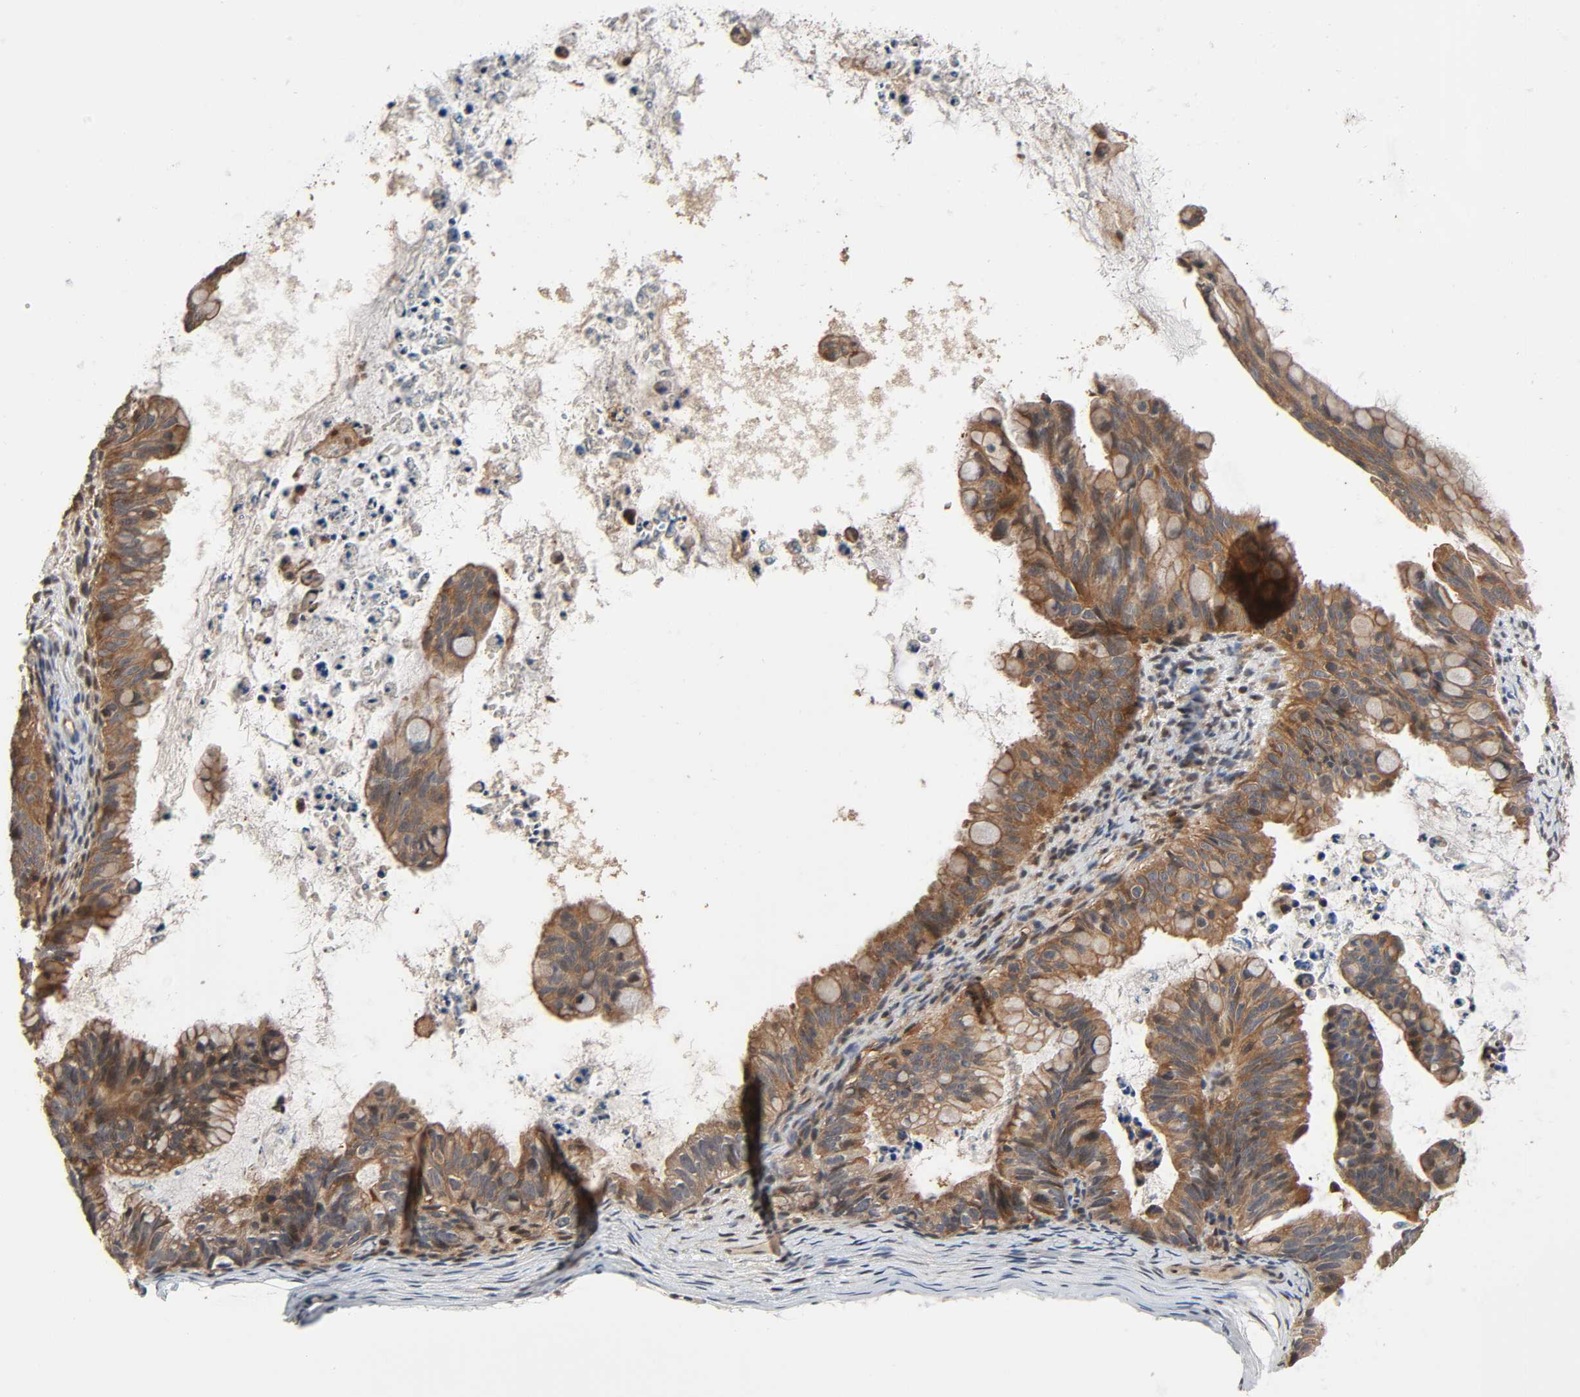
{"staining": {"intensity": "moderate", "quantity": ">75%", "location": "cytoplasmic/membranous"}, "tissue": "ovarian cancer", "cell_type": "Tumor cells", "image_type": "cancer", "snomed": [{"axis": "morphology", "description": "Cystadenocarcinoma, mucinous, NOS"}, {"axis": "topography", "description": "Ovary"}], "caption": "Mucinous cystadenocarcinoma (ovarian) was stained to show a protein in brown. There is medium levels of moderate cytoplasmic/membranous expression in approximately >75% of tumor cells.", "gene": "PPP2R1B", "patient": {"sex": "female", "age": 36}}